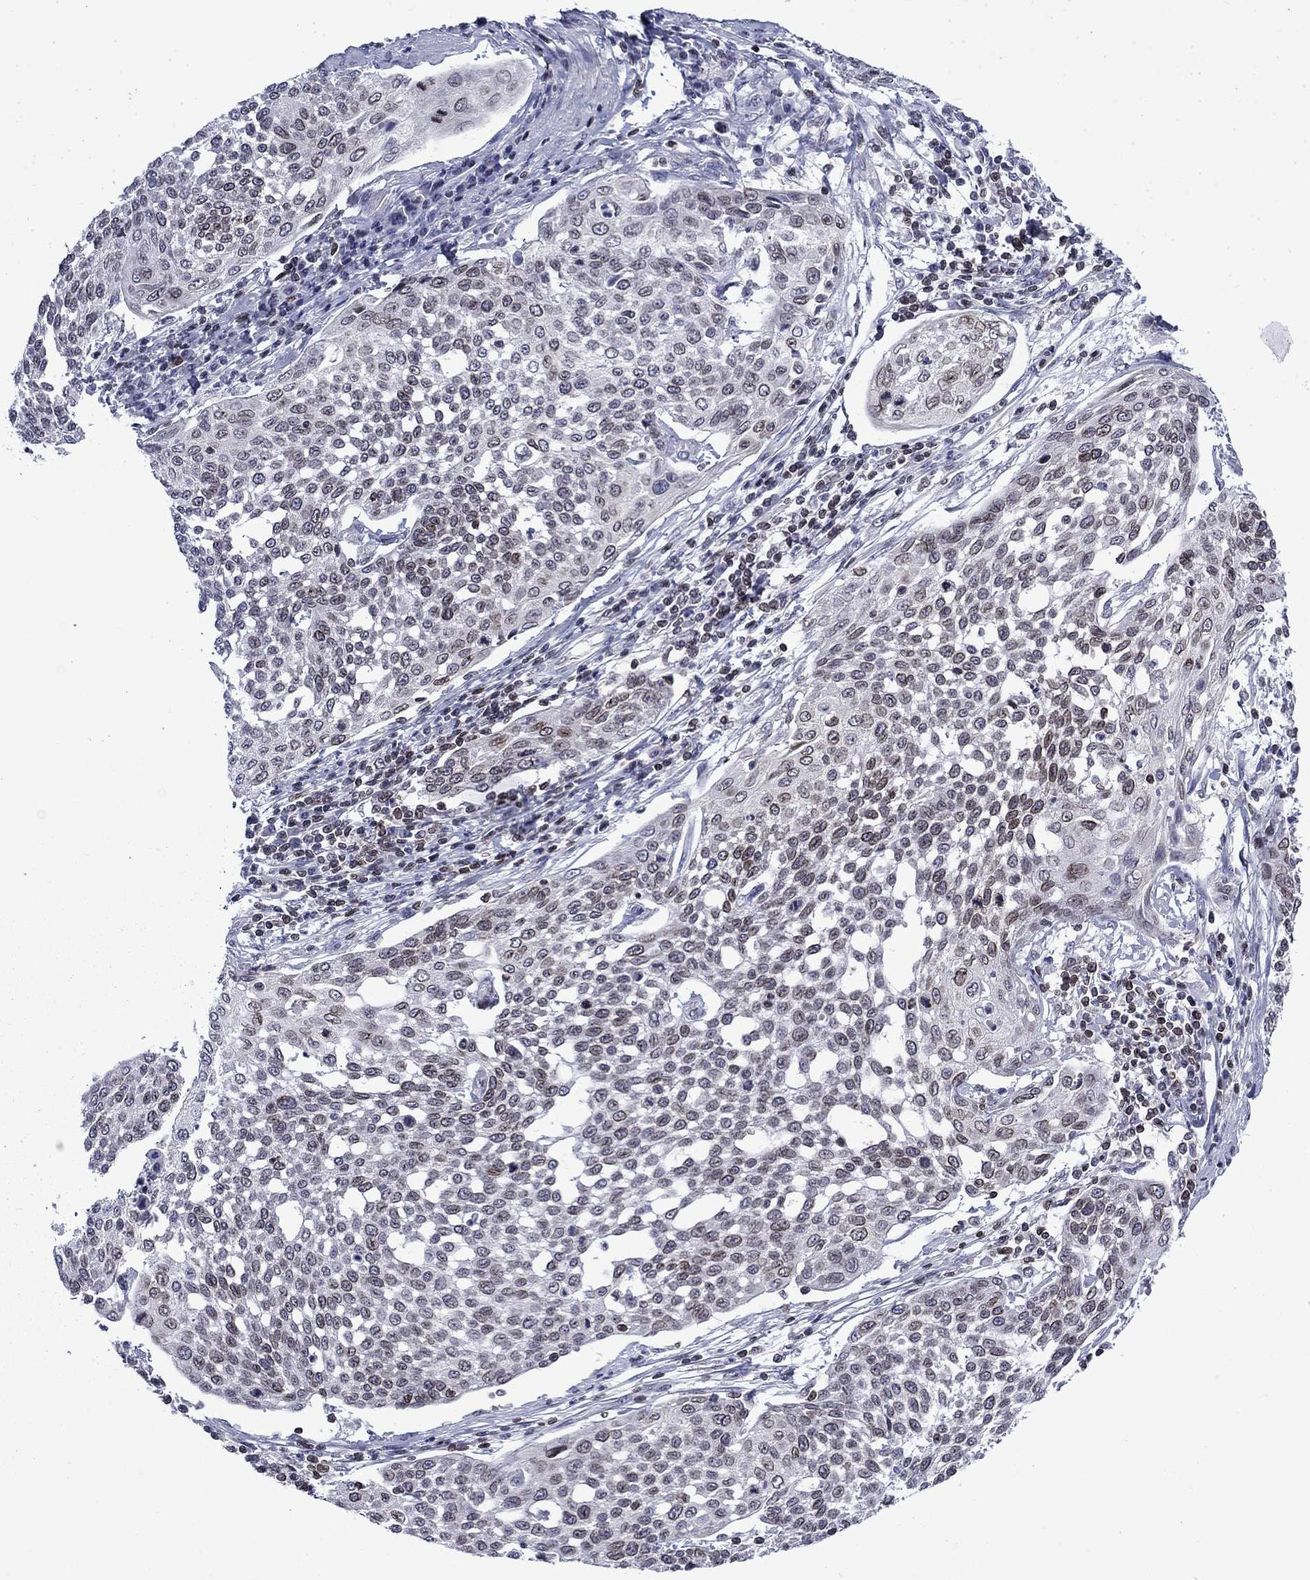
{"staining": {"intensity": "weak", "quantity": ">75%", "location": "nuclear"}, "tissue": "cervical cancer", "cell_type": "Tumor cells", "image_type": "cancer", "snomed": [{"axis": "morphology", "description": "Squamous cell carcinoma, NOS"}, {"axis": "topography", "description": "Cervix"}], "caption": "Cervical cancer stained with a protein marker demonstrates weak staining in tumor cells.", "gene": "SLA", "patient": {"sex": "female", "age": 34}}